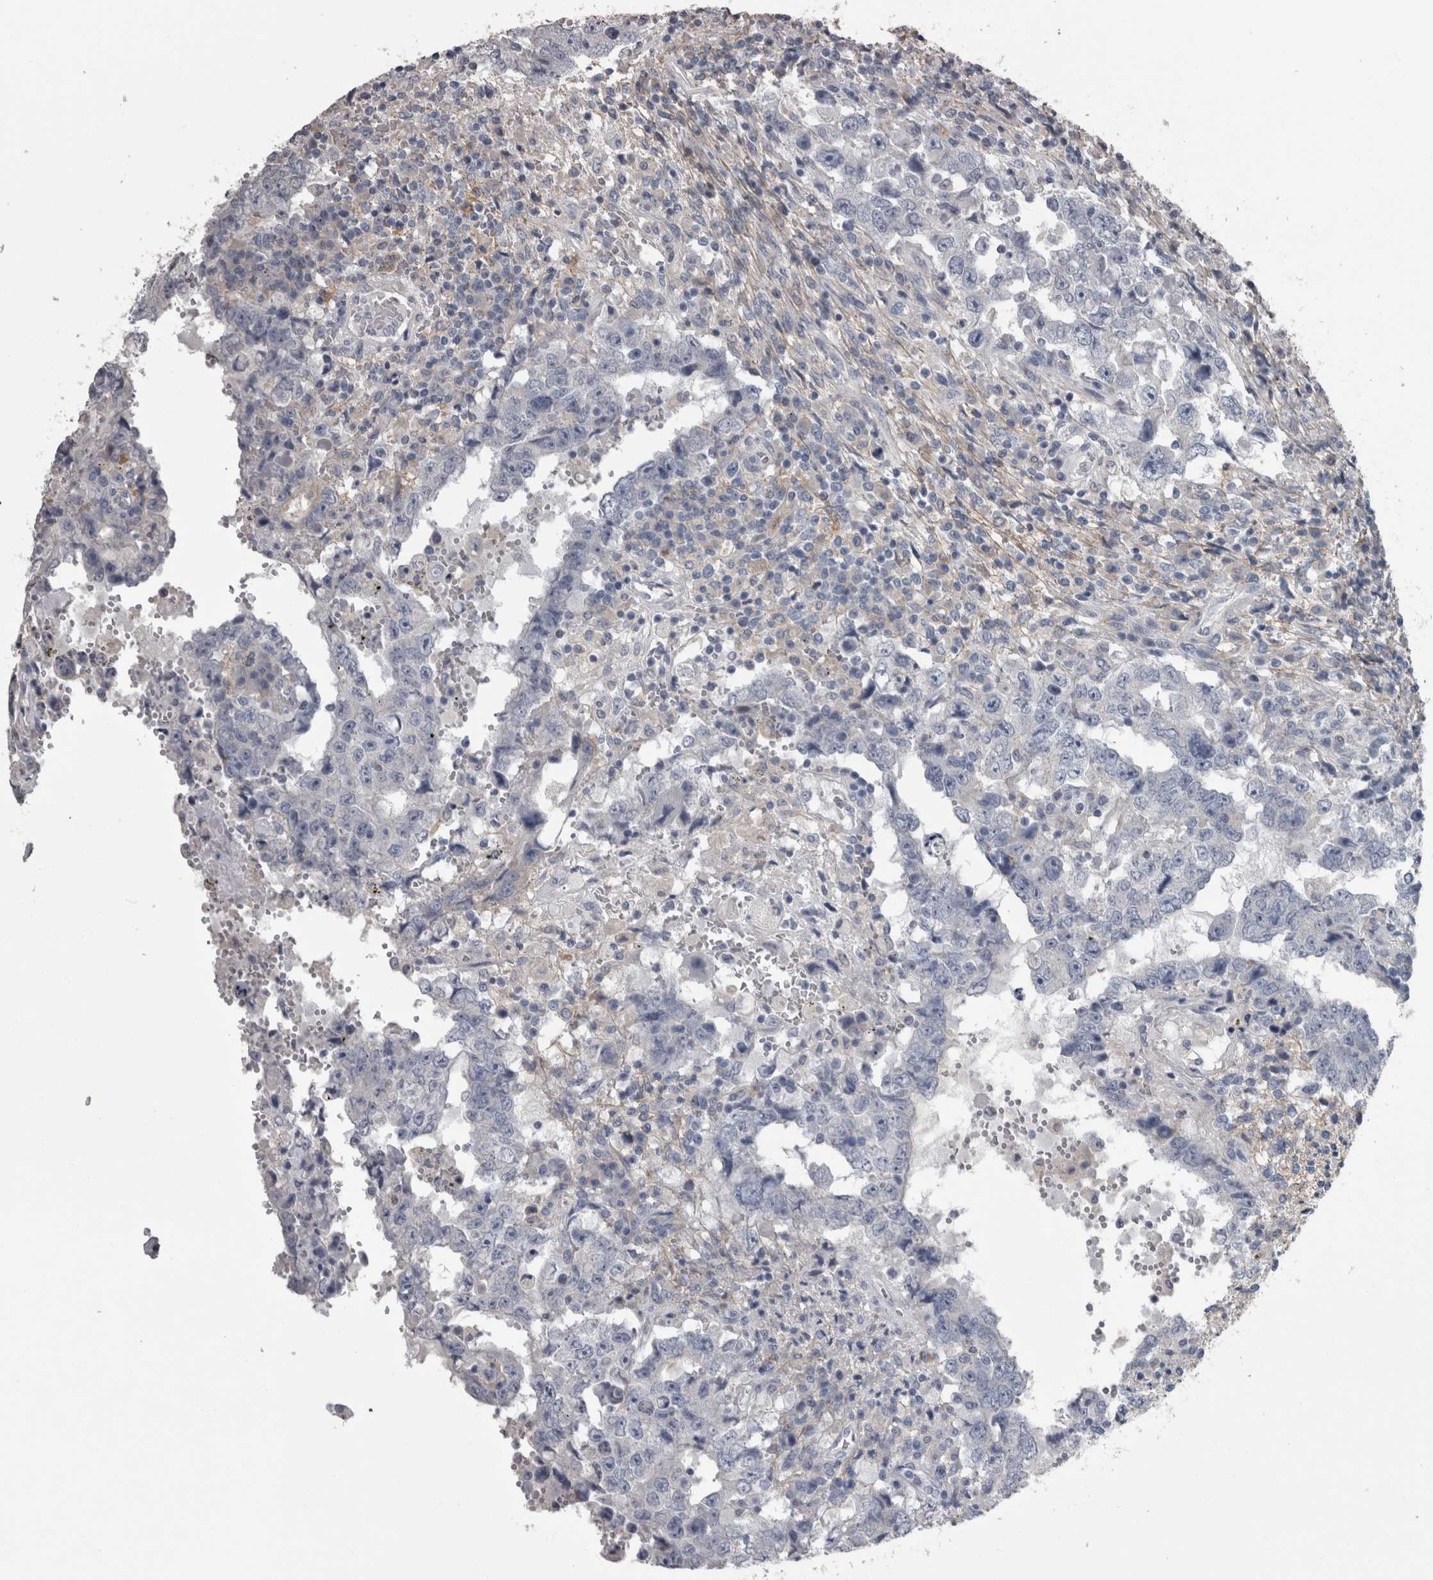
{"staining": {"intensity": "negative", "quantity": "none", "location": "none"}, "tissue": "testis cancer", "cell_type": "Tumor cells", "image_type": "cancer", "snomed": [{"axis": "morphology", "description": "Carcinoma, Embryonal, NOS"}, {"axis": "topography", "description": "Testis"}], "caption": "This is an IHC micrograph of human testis cancer. There is no expression in tumor cells.", "gene": "EFEMP2", "patient": {"sex": "male", "age": 26}}